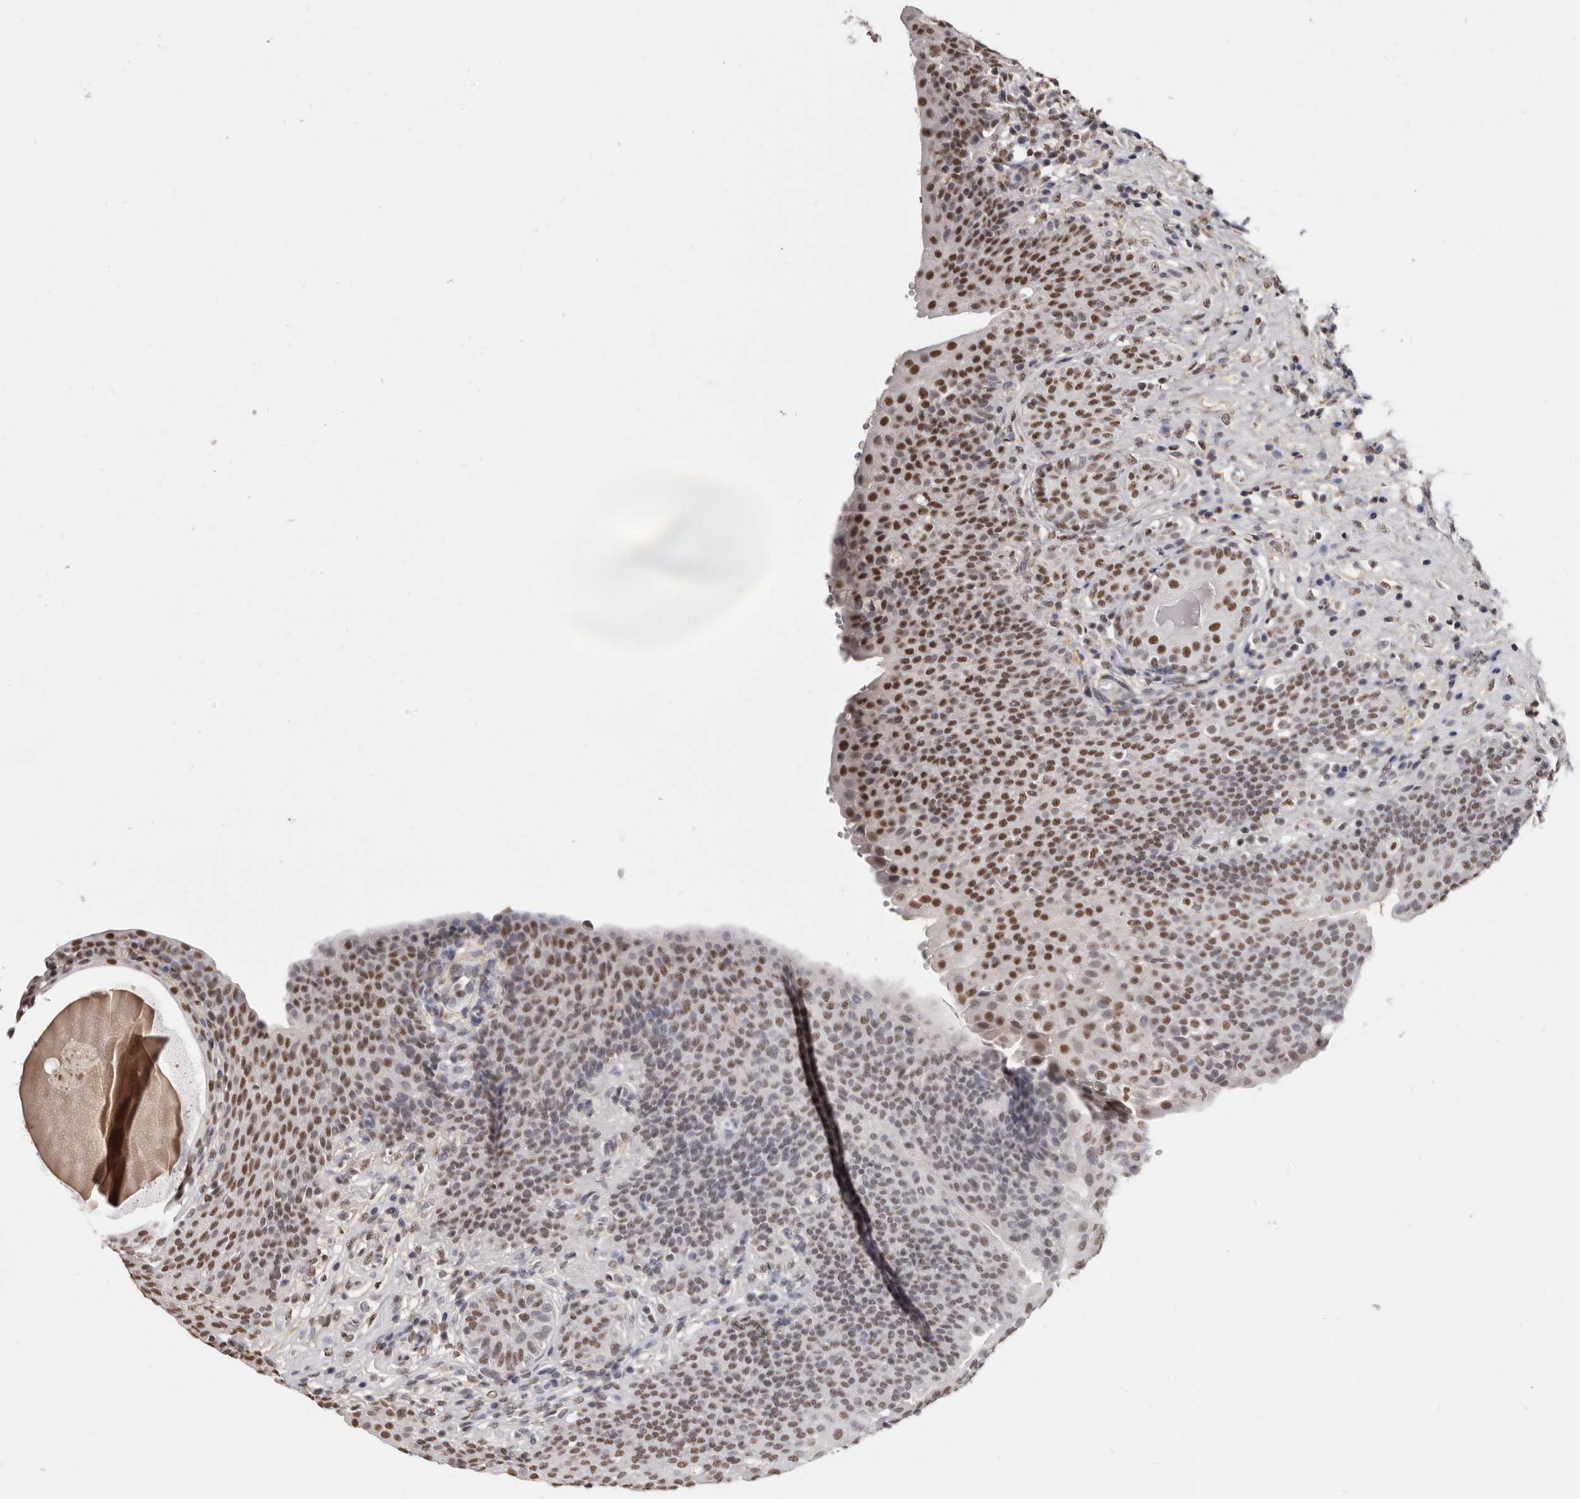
{"staining": {"intensity": "moderate", "quantity": ">75%", "location": "nuclear"}, "tissue": "urinary bladder", "cell_type": "Urothelial cells", "image_type": "normal", "snomed": [{"axis": "morphology", "description": "Normal tissue, NOS"}, {"axis": "topography", "description": "Urinary bladder"}], "caption": "A brown stain labels moderate nuclear staining of a protein in urothelial cells of normal human urinary bladder. (DAB (3,3'-diaminobenzidine) = brown stain, brightfield microscopy at high magnification).", "gene": "SCAF4", "patient": {"sex": "male", "age": 83}}